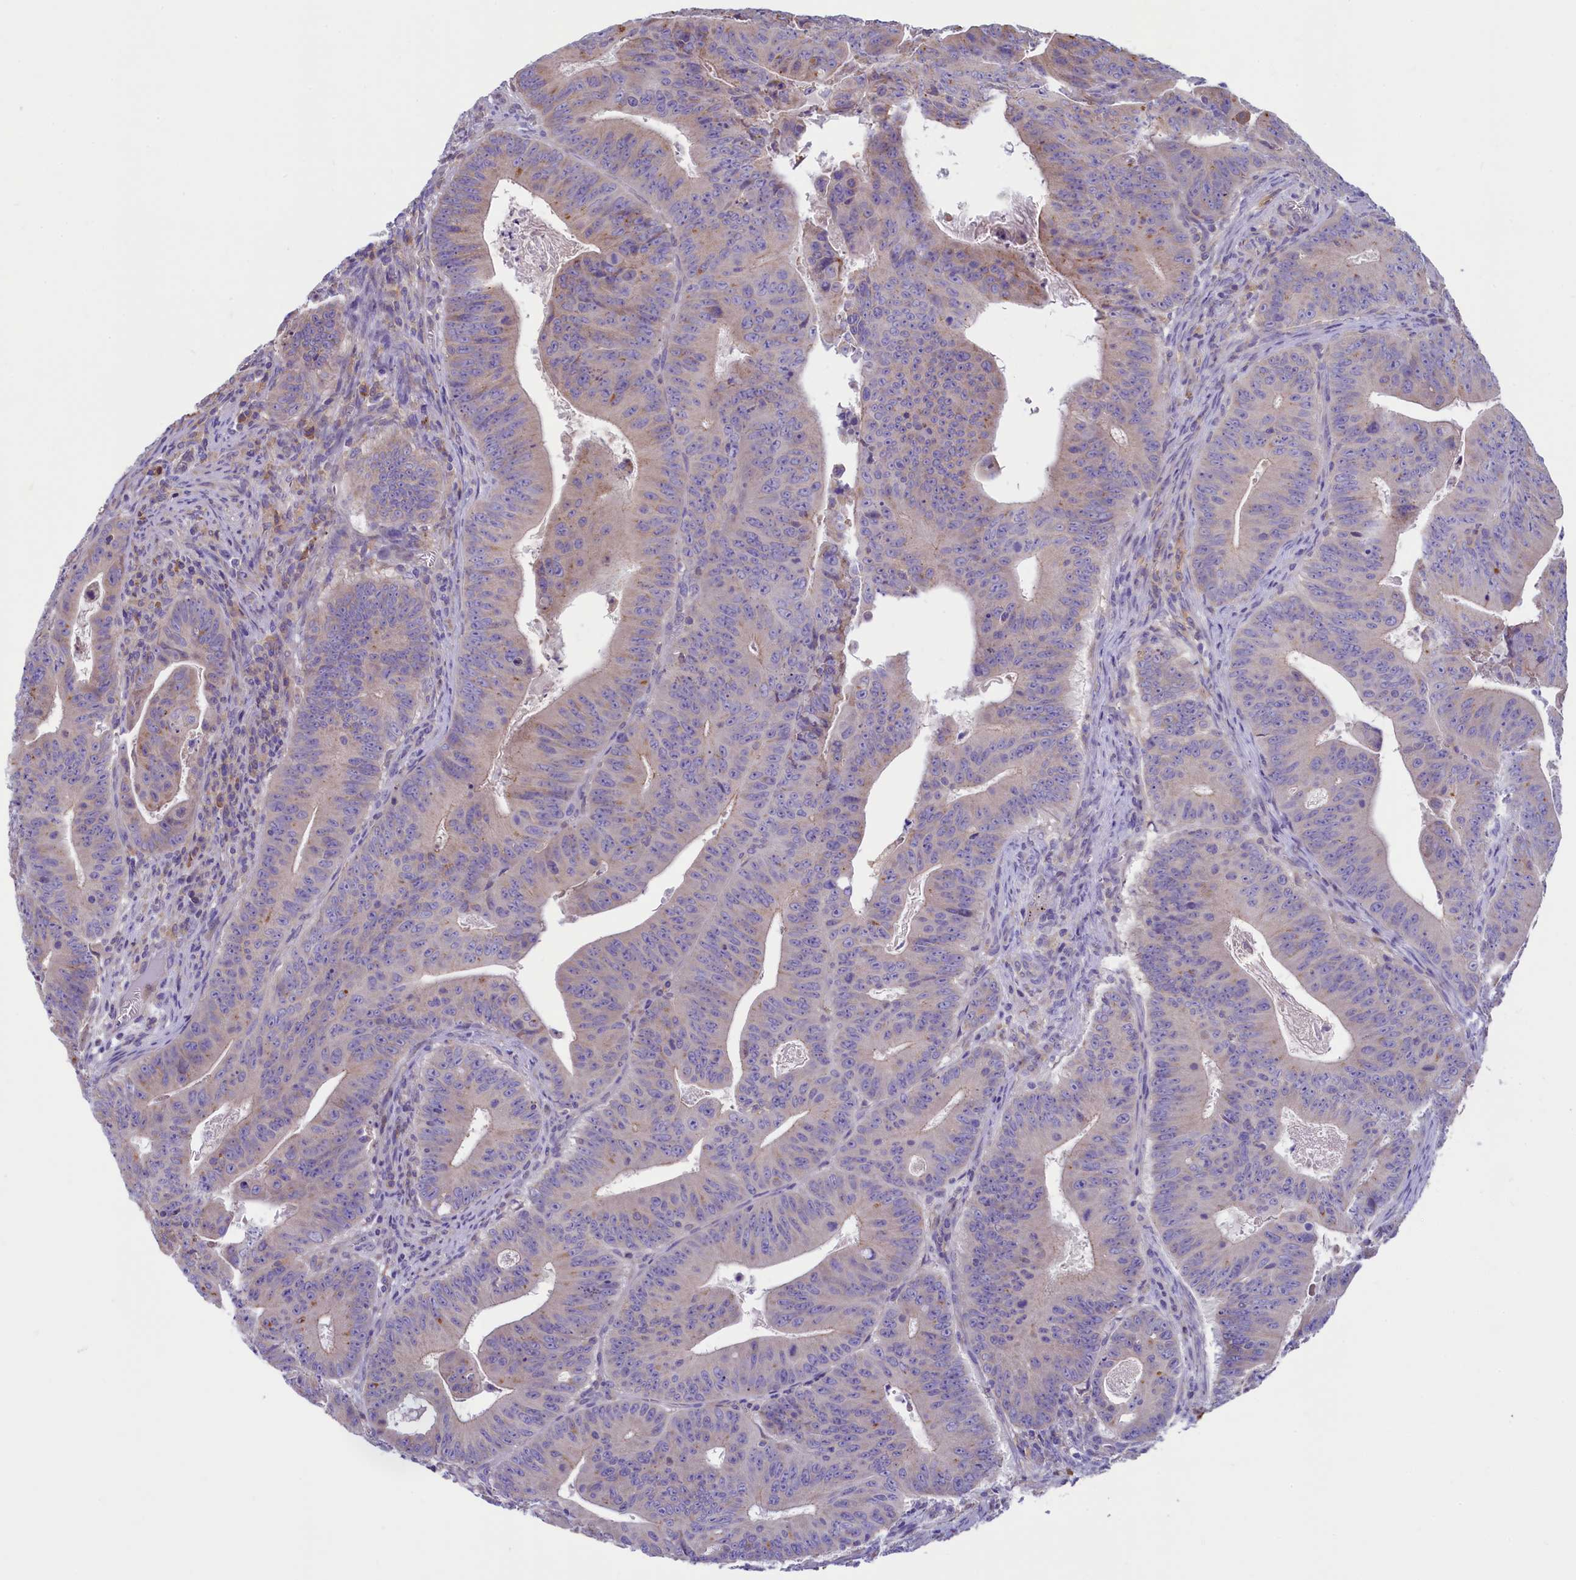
{"staining": {"intensity": "negative", "quantity": "none", "location": "none"}, "tissue": "colorectal cancer", "cell_type": "Tumor cells", "image_type": "cancer", "snomed": [{"axis": "morphology", "description": "Adenocarcinoma, NOS"}, {"axis": "topography", "description": "Rectum"}], "caption": "Colorectal cancer (adenocarcinoma) was stained to show a protein in brown. There is no significant staining in tumor cells. (DAB (3,3'-diaminobenzidine) IHC, high magnification).", "gene": "HPS6", "patient": {"sex": "female", "age": 75}}